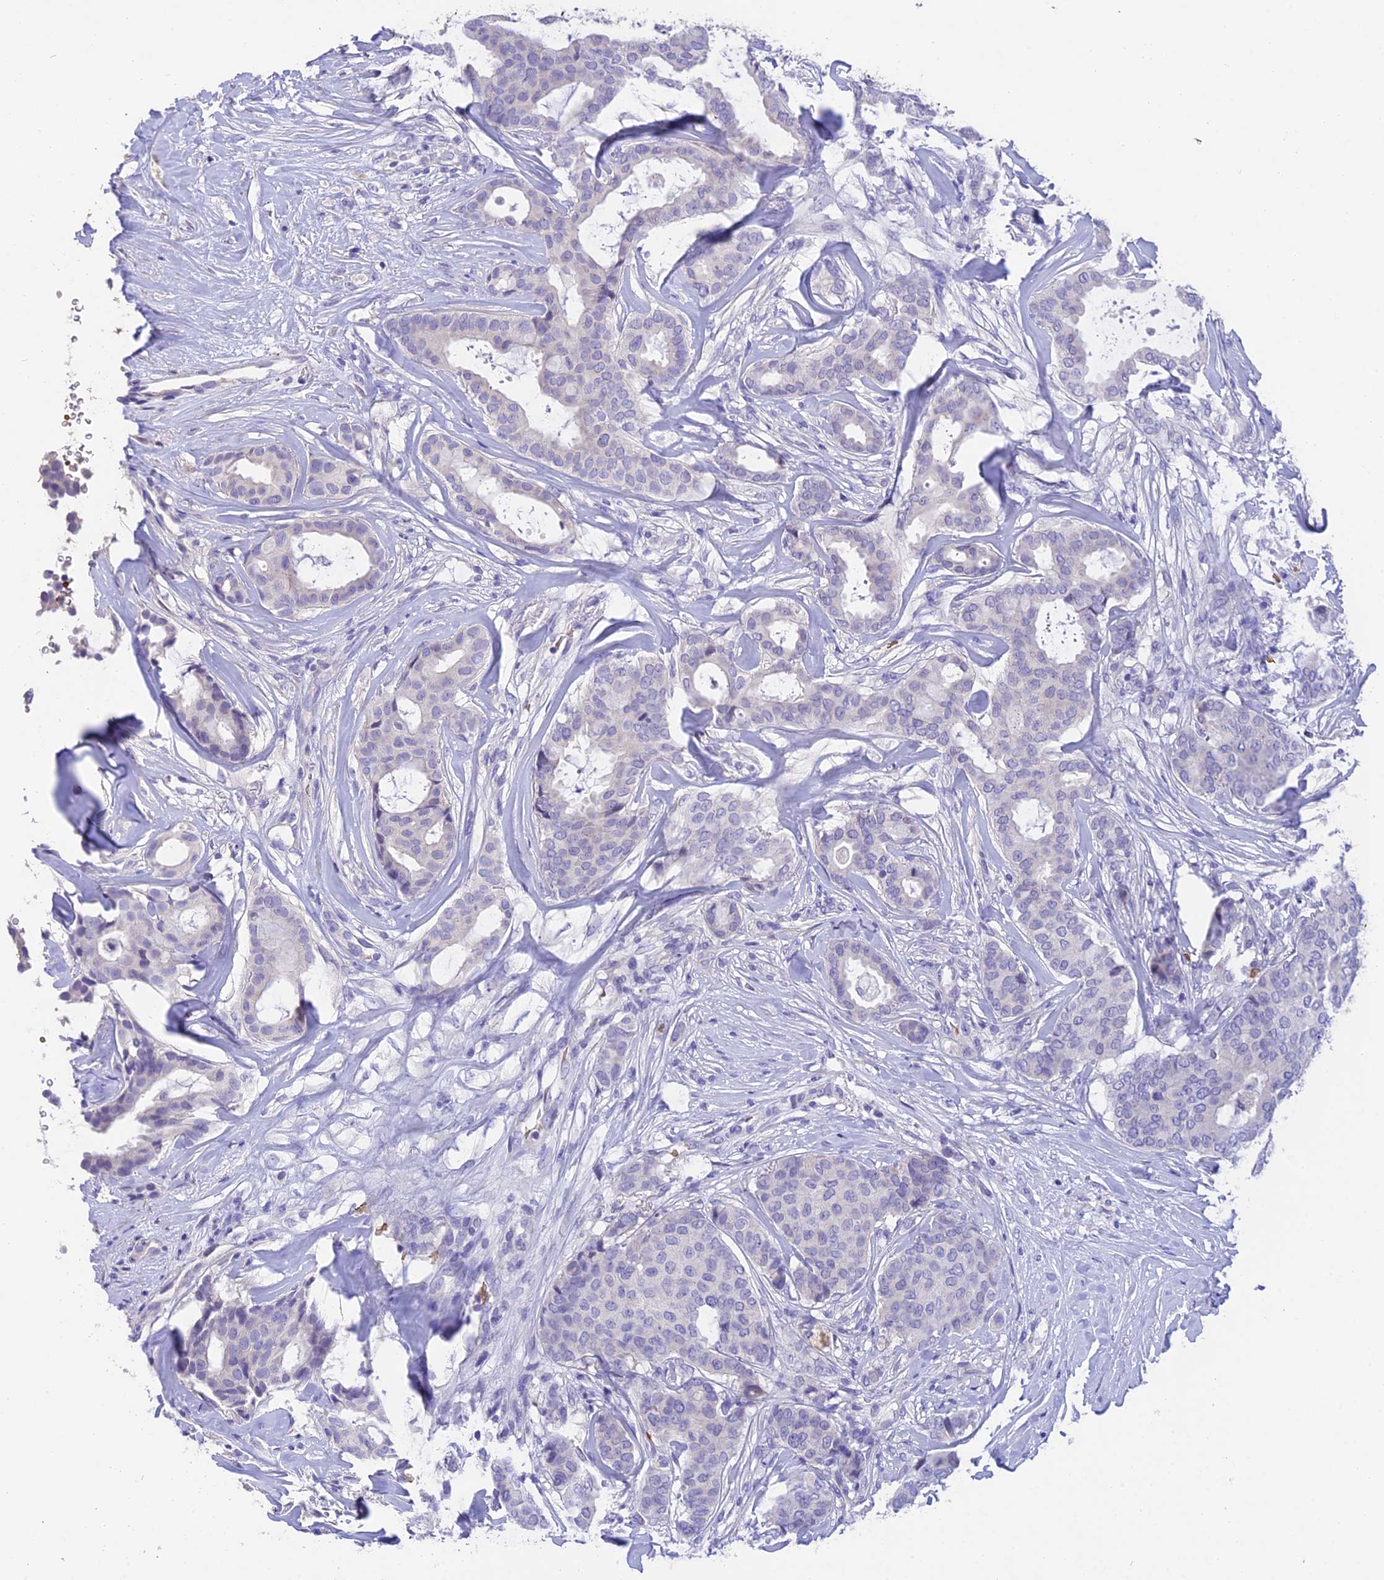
{"staining": {"intensity": "negative", "quantity": "none", "location": "none"}, "tissue": "breast cancer", "cell_type": "Tumor cells", "image_type": "cancer", "snomed": [{"axis": "morphology", "description": "Duct carcinoma"}, {"axis": "topography", "description": "Breast"}], "caption": "Immunohistochemistry (IHC) photomicrograph of breast cancer (intraductal carcinoma) stained for a protein (brown), which shows no expression in tumor cells. (Immunohistochemistry, brightfield microscopy, high magnification).", "gene": "TNNC2", "patient": {"sex": "female", "age": 75}}